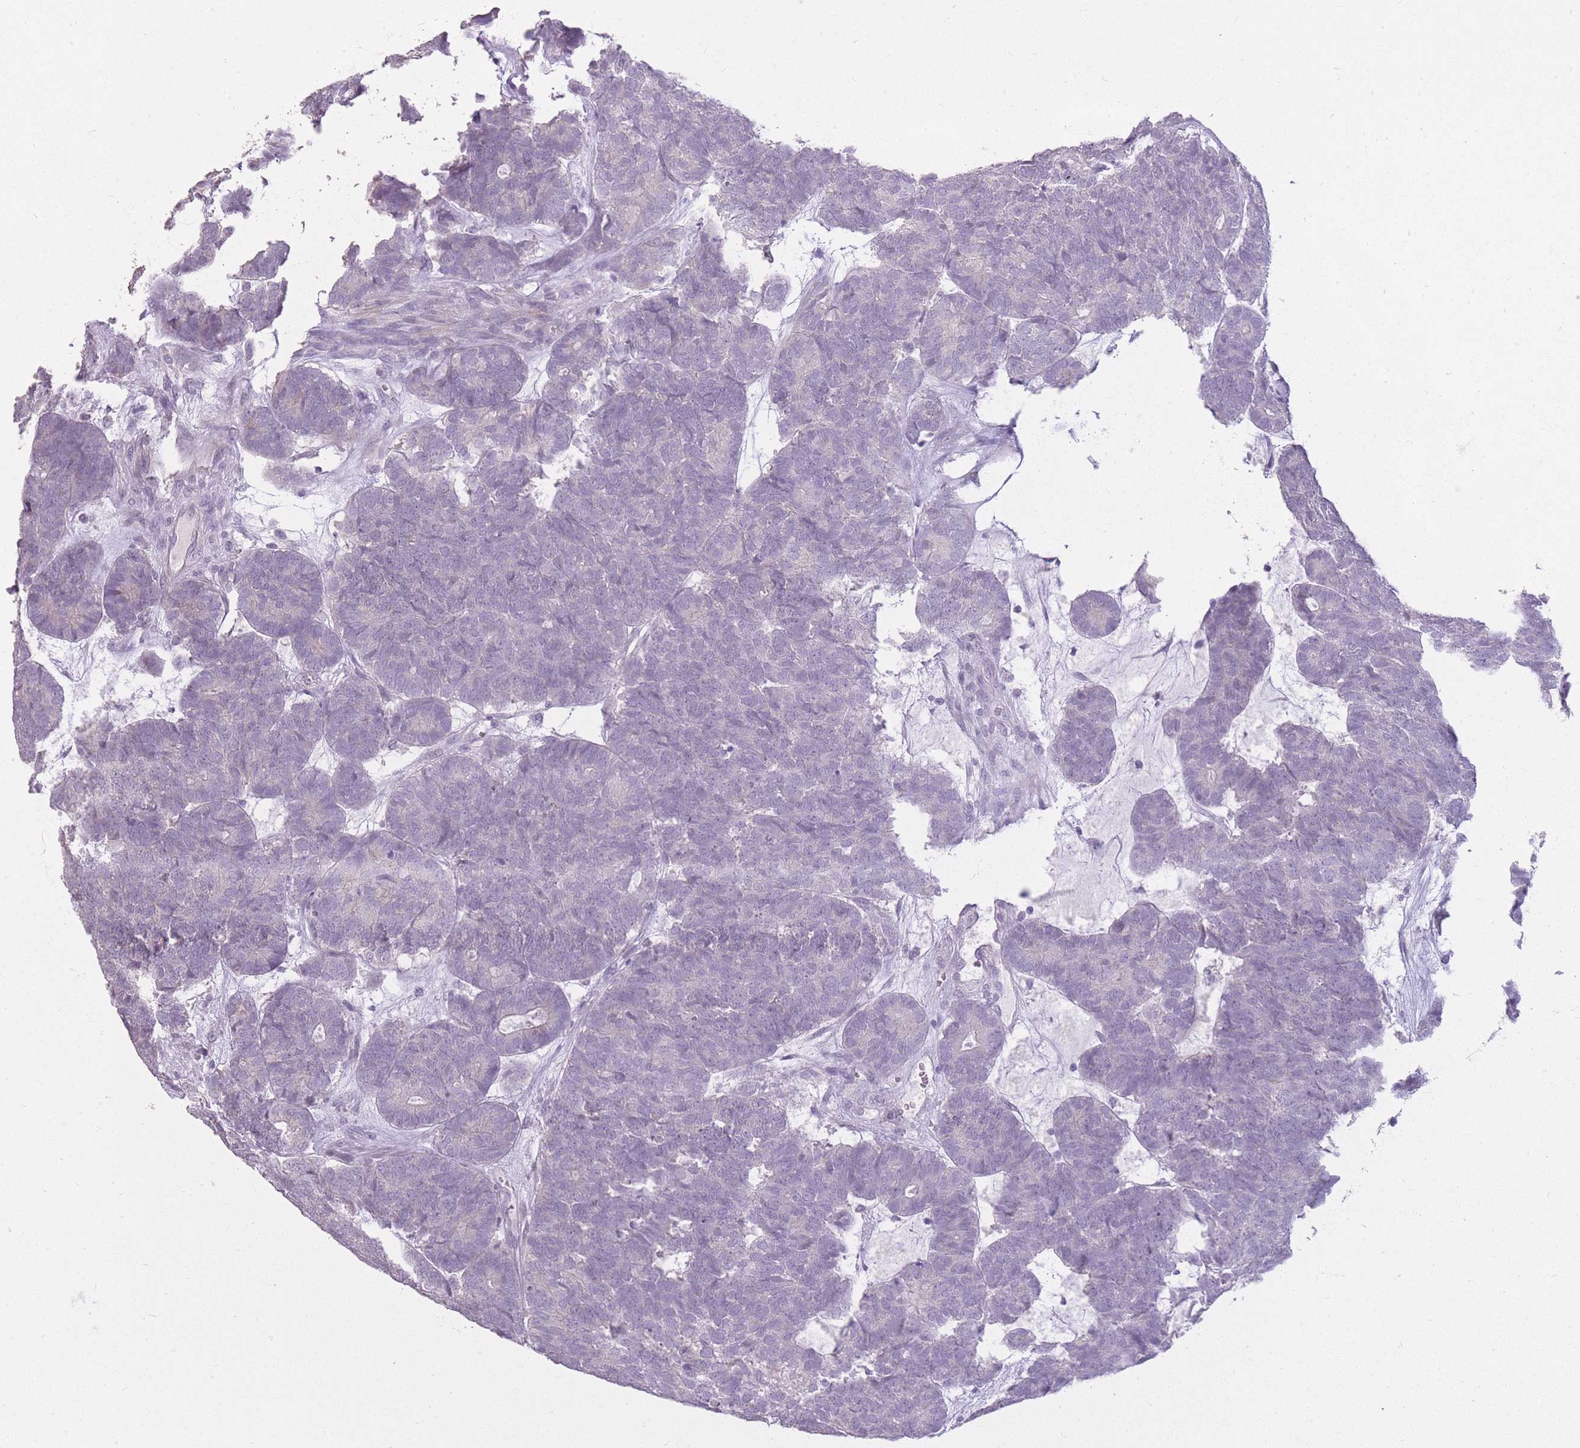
{"staining": {"intensity": "negative", "quantity": "none", "location": "none"}, "tissue": "head and neck cancer", "cell_type": "Tumor cells", "image_type": "cancer", "snomed": [{"axis": "morphology", "description": "Adenocarcinoma, NOS"}, {"axis": "topography", "description": "Head-Neck"}], "caption": "This is a micrograph of immunohistochemistry (IHC) staining of adenocarcinoma (head and neck), which shows no positivity in tumor cells.", "gene": "ZBTB24", "patient": {"sex": "female", "age": 81}}